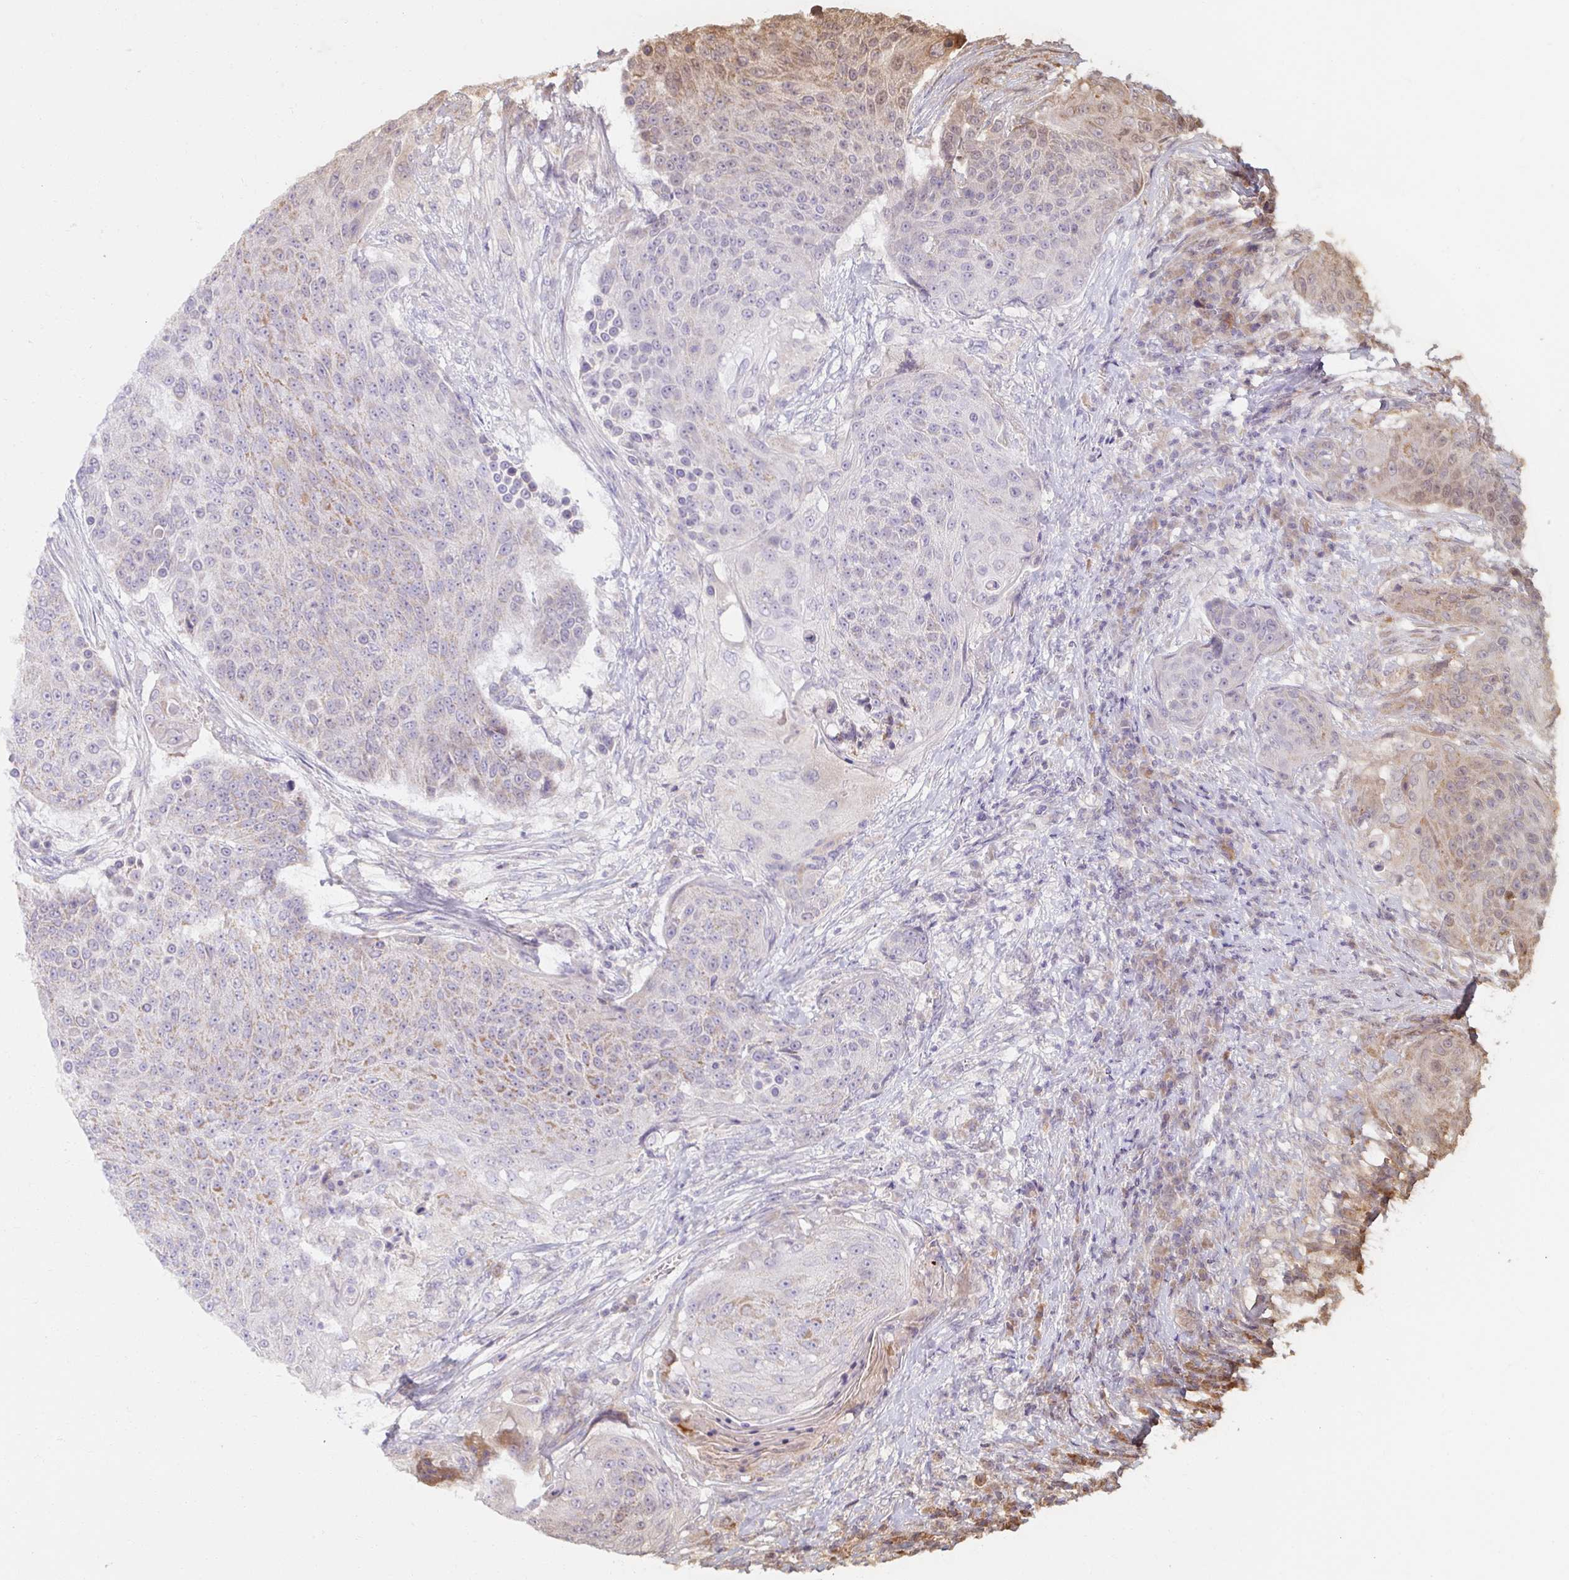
{"staining": {"intensity": "weak", "quantity": "25%-75%", "location": "cytoplasmic/membranous"}, "tissue": "urothelial cancer", "cell_type": "Tumor cells", "image_type": "cancer", "snomed": [{"axis": "morphology", "description": "Urothelial carcinoma, High grade"}, {"axis": "topography", "description": "Urinary bladder"}], "caption": "Urothelial cancer stained with immunohistochemistry (IHC) exhibits weak cytoplasmic/membranous positivity in about 25%-75% of tumor cells. (DAB (3,3'-diaminobenzidine) IHC with brightfield microscopy, high magnification).", "gene": "SKP2", "patient": {"sex": "female", "age": 63}}